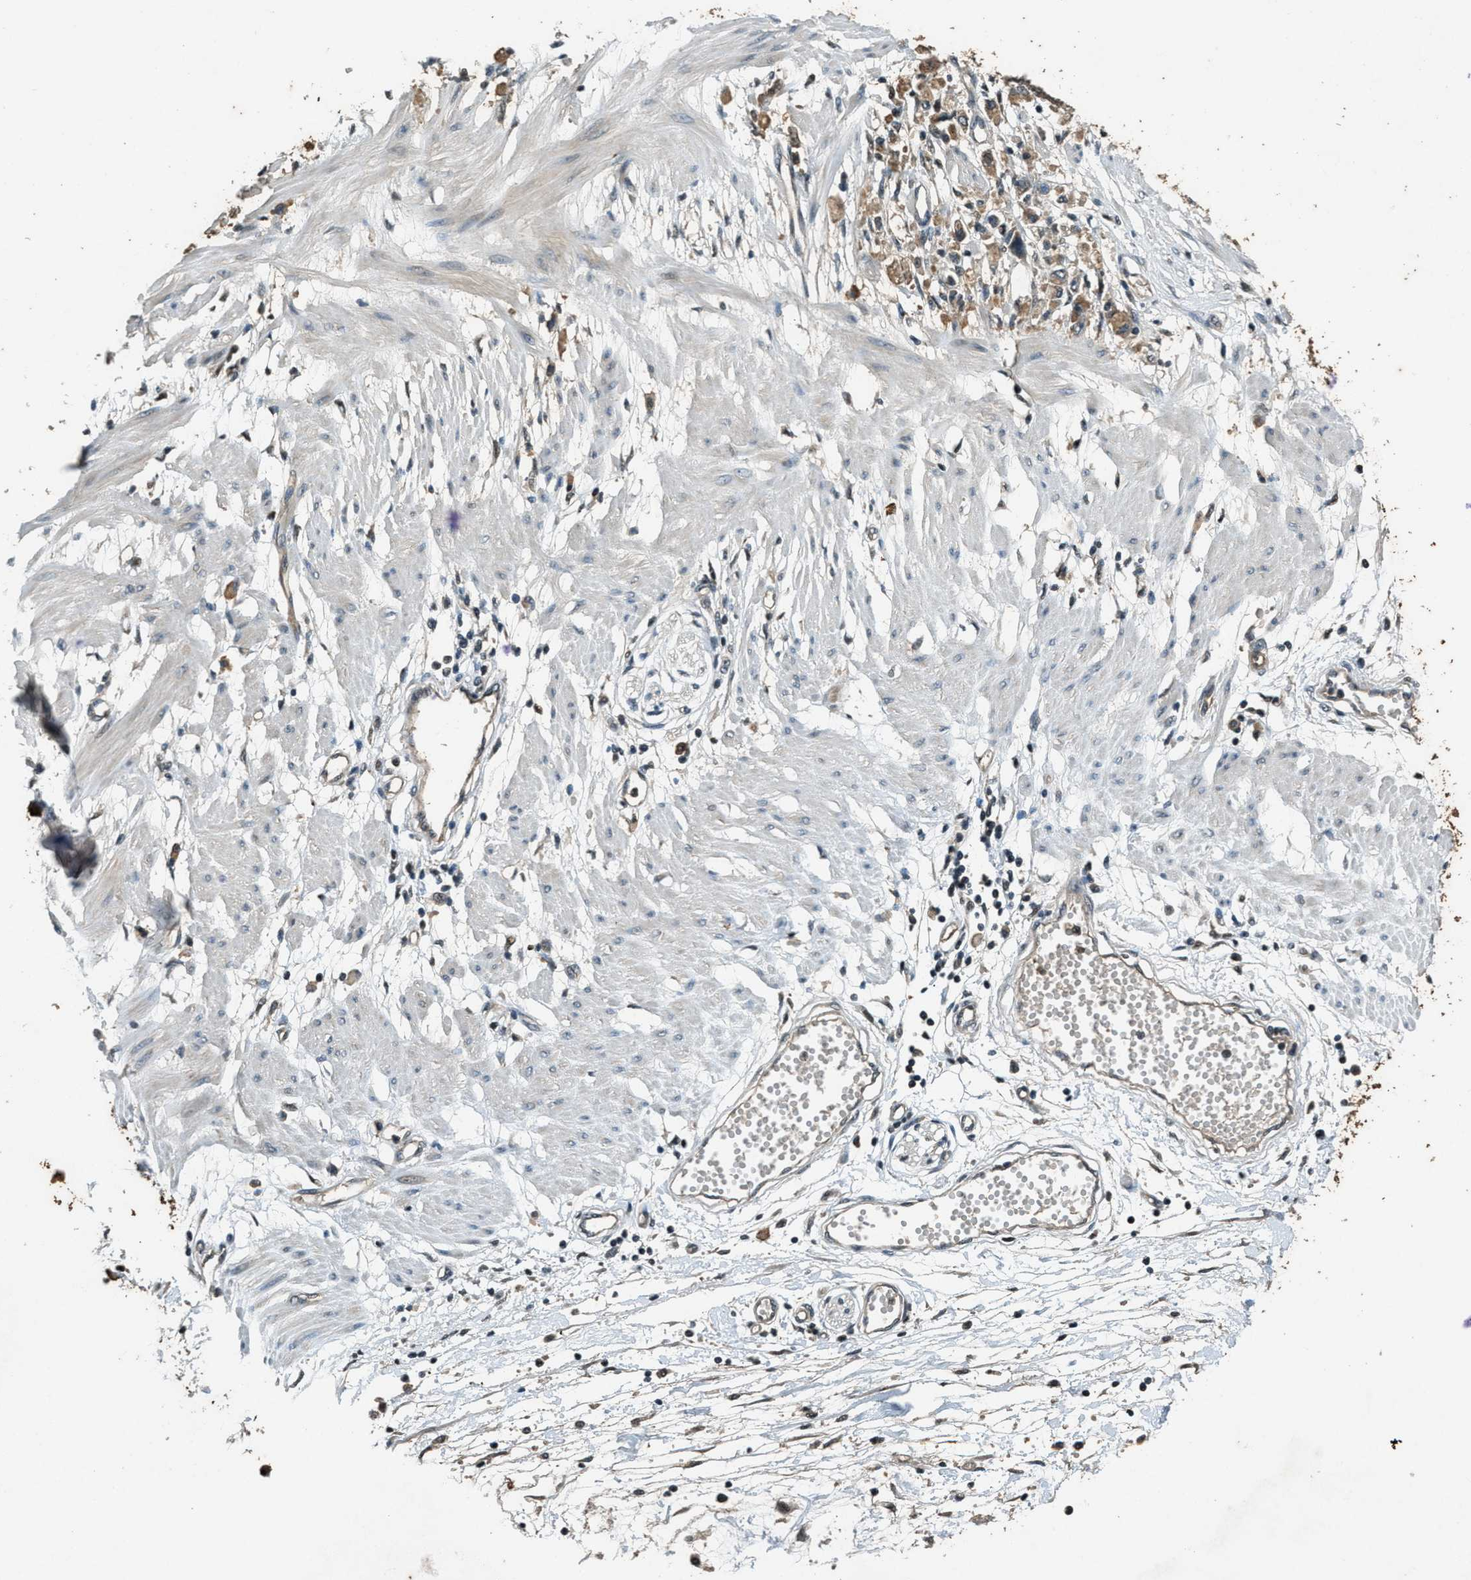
{"staining": {"intensity": "moderate", "quantity": ">75%", "location": "cytoplasmic/membranous"}, "tissue": "stomach cancer", "cell_type": "Tumor cells", "image_type": "cancer", "snomed": [{"axis": "morphology", "description": "Adenocarcinoma, NOS"}, {"axis": "topography", "description": "Stomach"}], "caption": "Immunohistochemistry micrograph of neoplastic tissue: adenocarcinoma (stomach) stained using immunohistochemistry shows medium levels of moderate protein expression localized specifically in the cytoplasmic/membranous of tumor cells, appearing as a cytoplasmic/membranous brown color.", "gene": "DUSP6", "patient": {"sex": "female", "age": 59}}